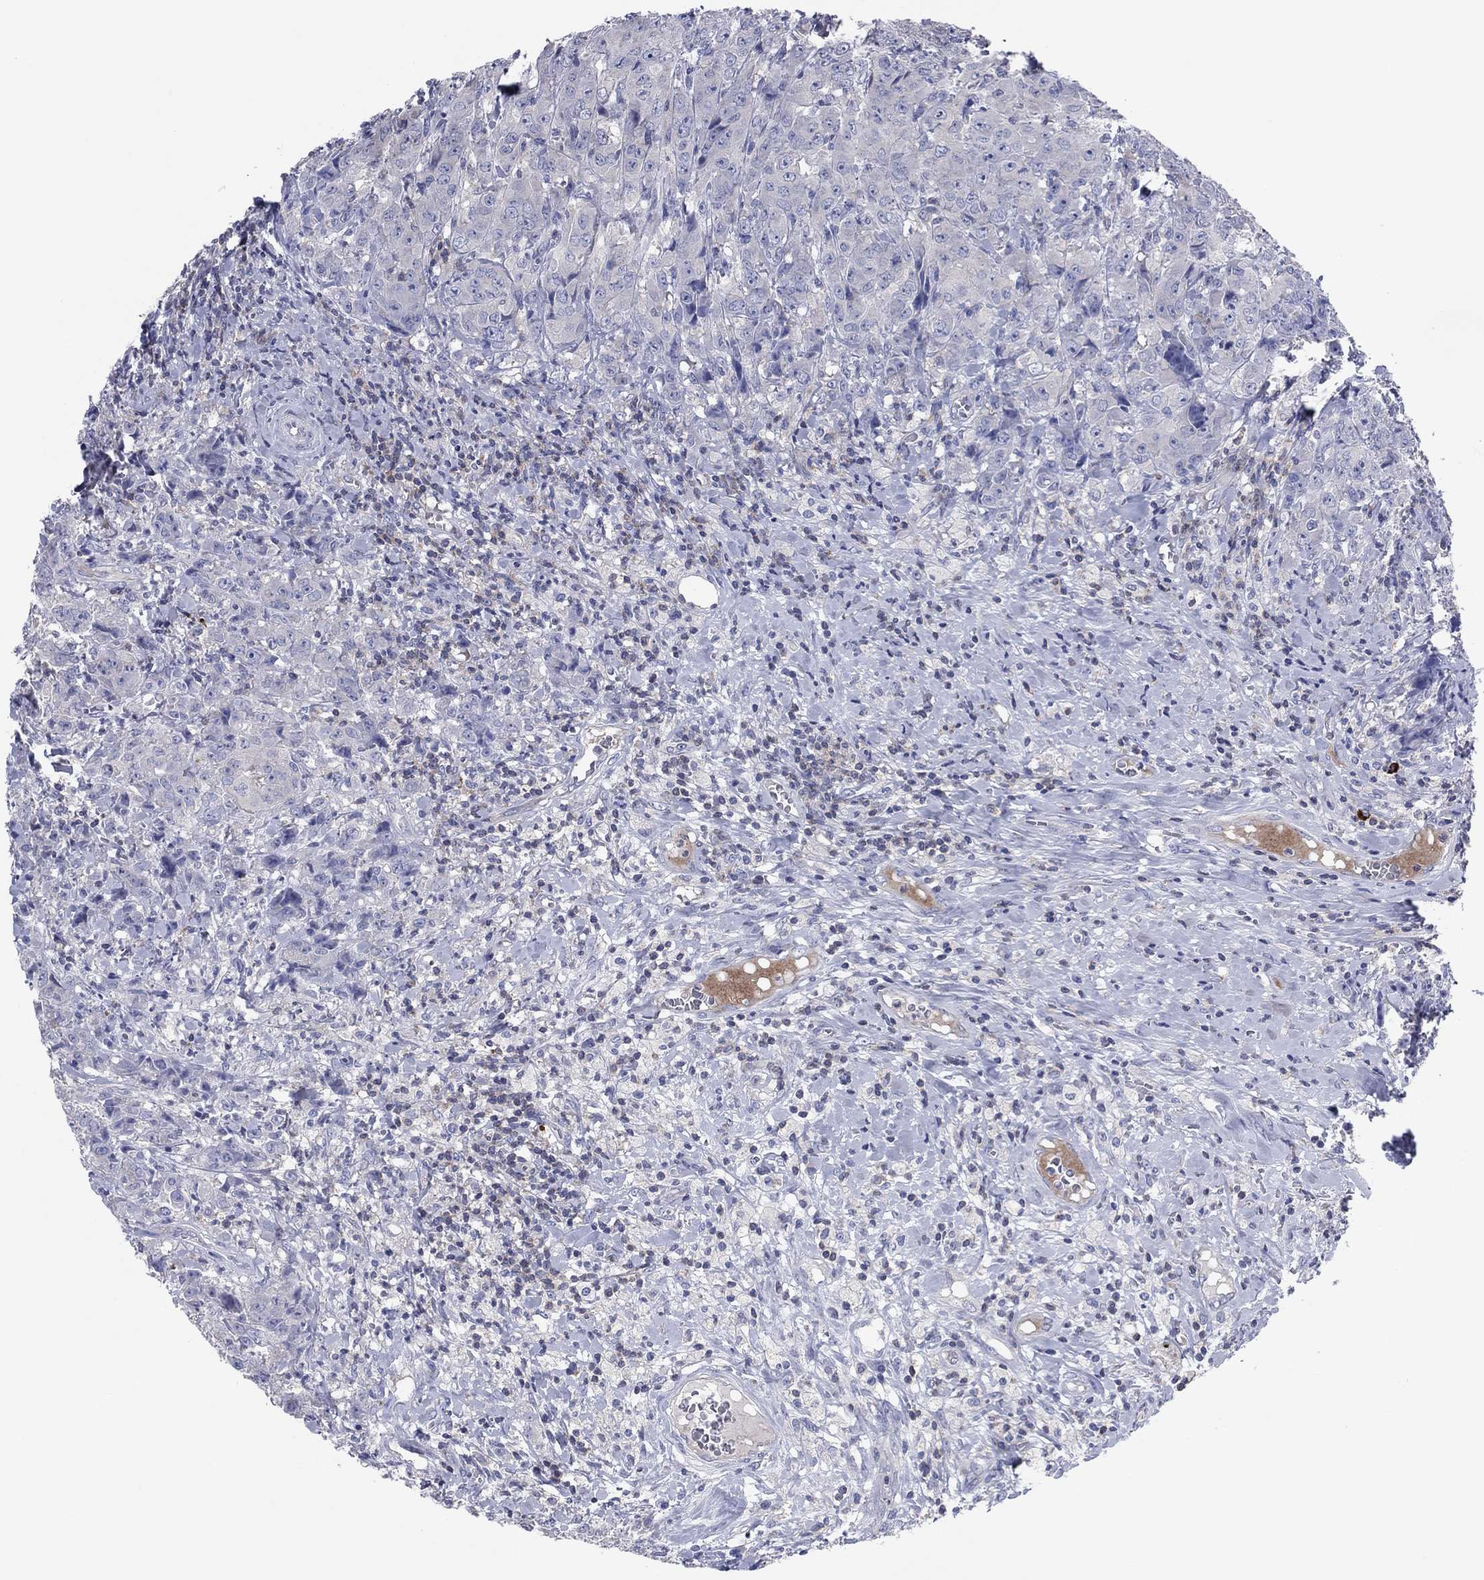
{"staining": {"intensity": "negative", "quantity": "none", "location": "none"}, "tissue": "breast cancer", "cell_type": "Tumor cells", "image_type": "cancer", "snomed": [{"axis": "morphology", "description": "Duct carcinoma"}, {"axis": "topography", "description": "Breast"}], "caption": "IHC micrograph of neoplastic tissue: breast invasive ductal carcinoma stained with DAB (3,3'-diaminobenzidine) displays no significant protein staining in tumor cells.", "gene": "PVR", "patient": {"sex": "female", "age": 43}}